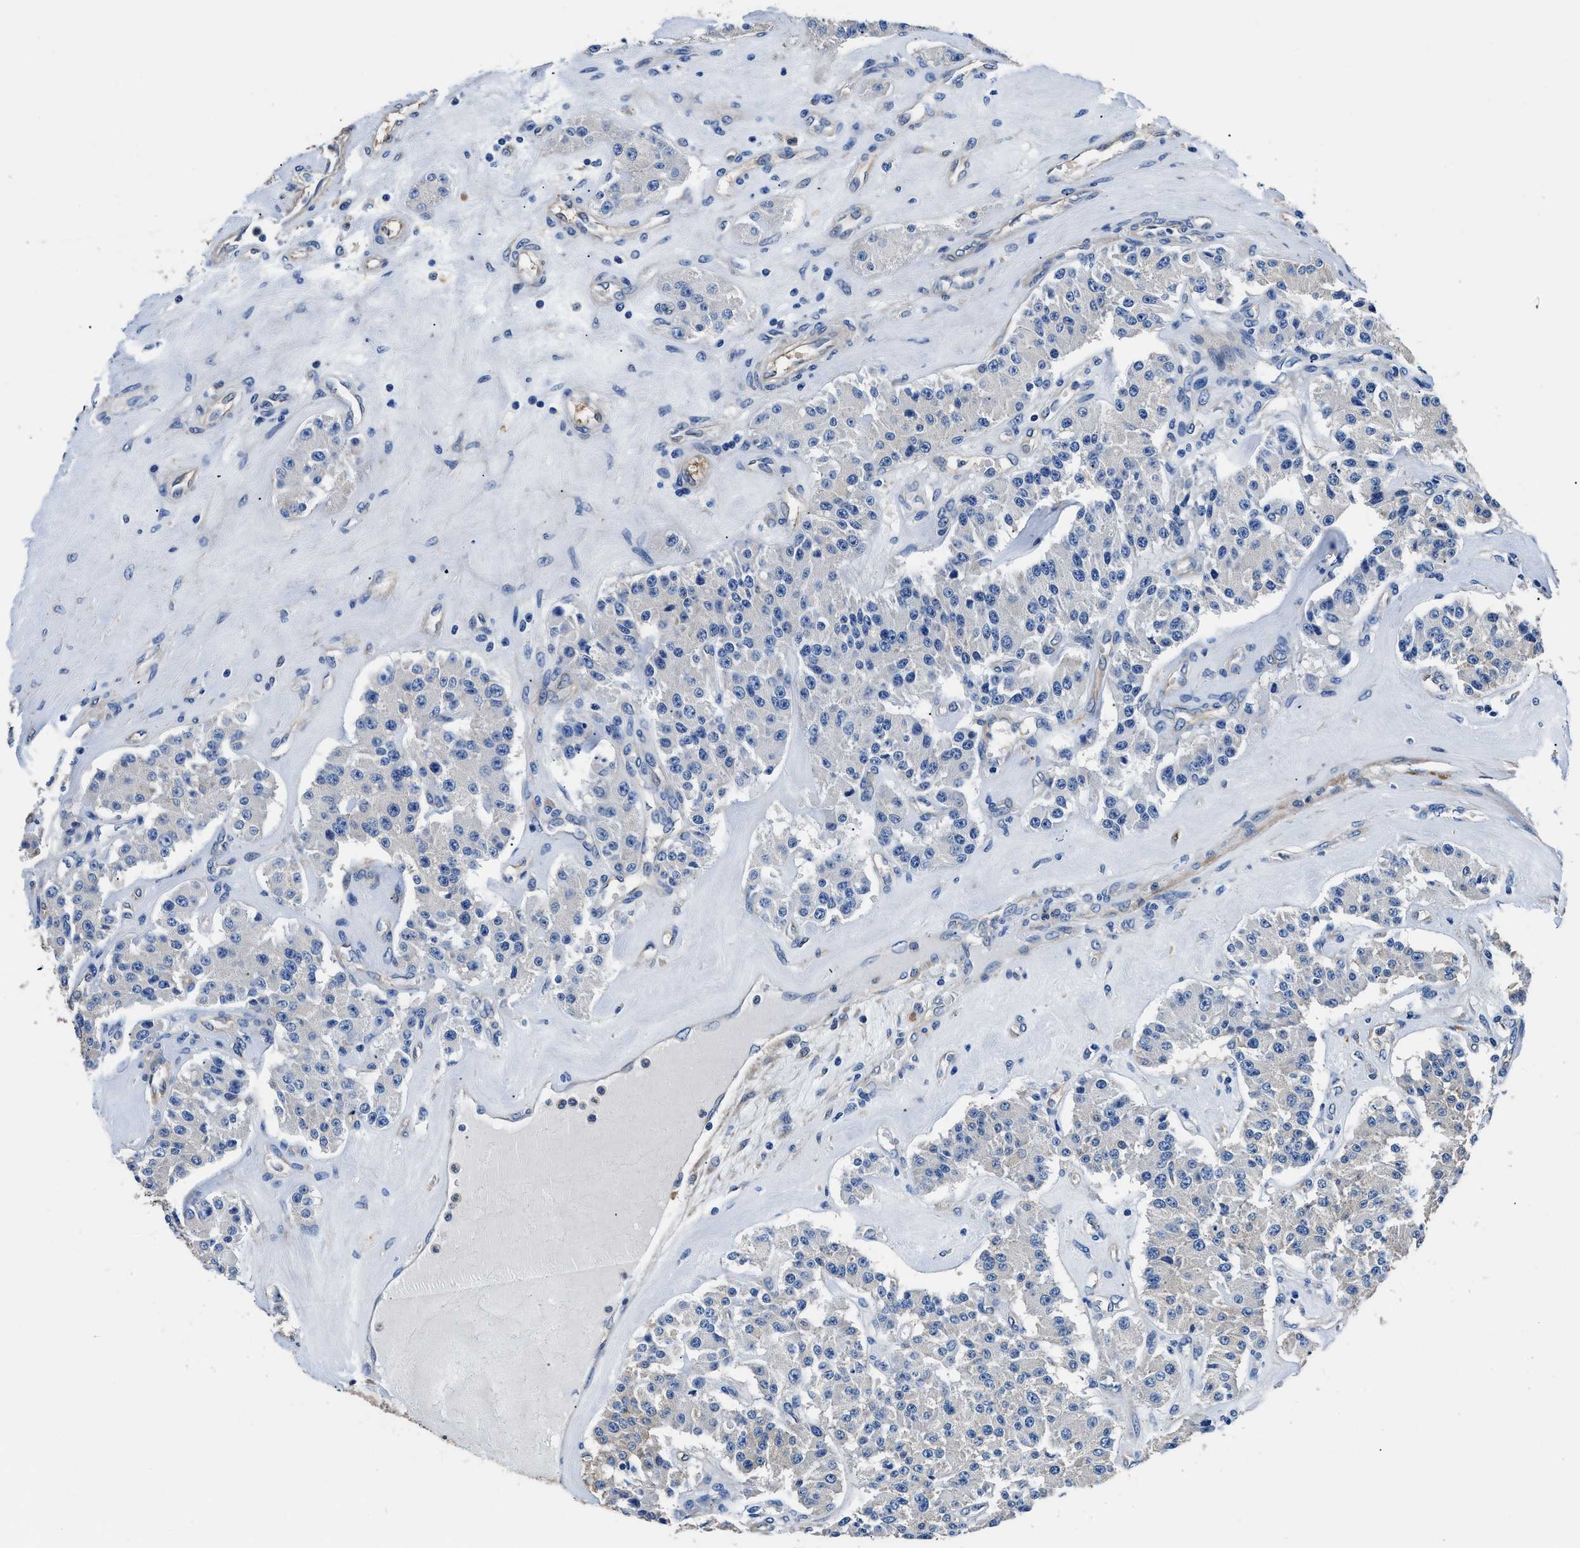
{"staining": {"intensity": "negative", "quantity": "none", "location": "none"}, "tissue": "carcinoid", "cell_type": "Tumor cells", "image_type": "cancer", "snomed": [{"axis": "morphology", "description": "Carcinoid, malignant, NOS"}, {"axis": "topography", "description": "Pancreas"}], "caption": "DAB immunohistochemical staining of carcinoid exhibits no significant expression in tumor cells.", "gene": "NEU1", "patient": {"sex": "male", "age": 41}}